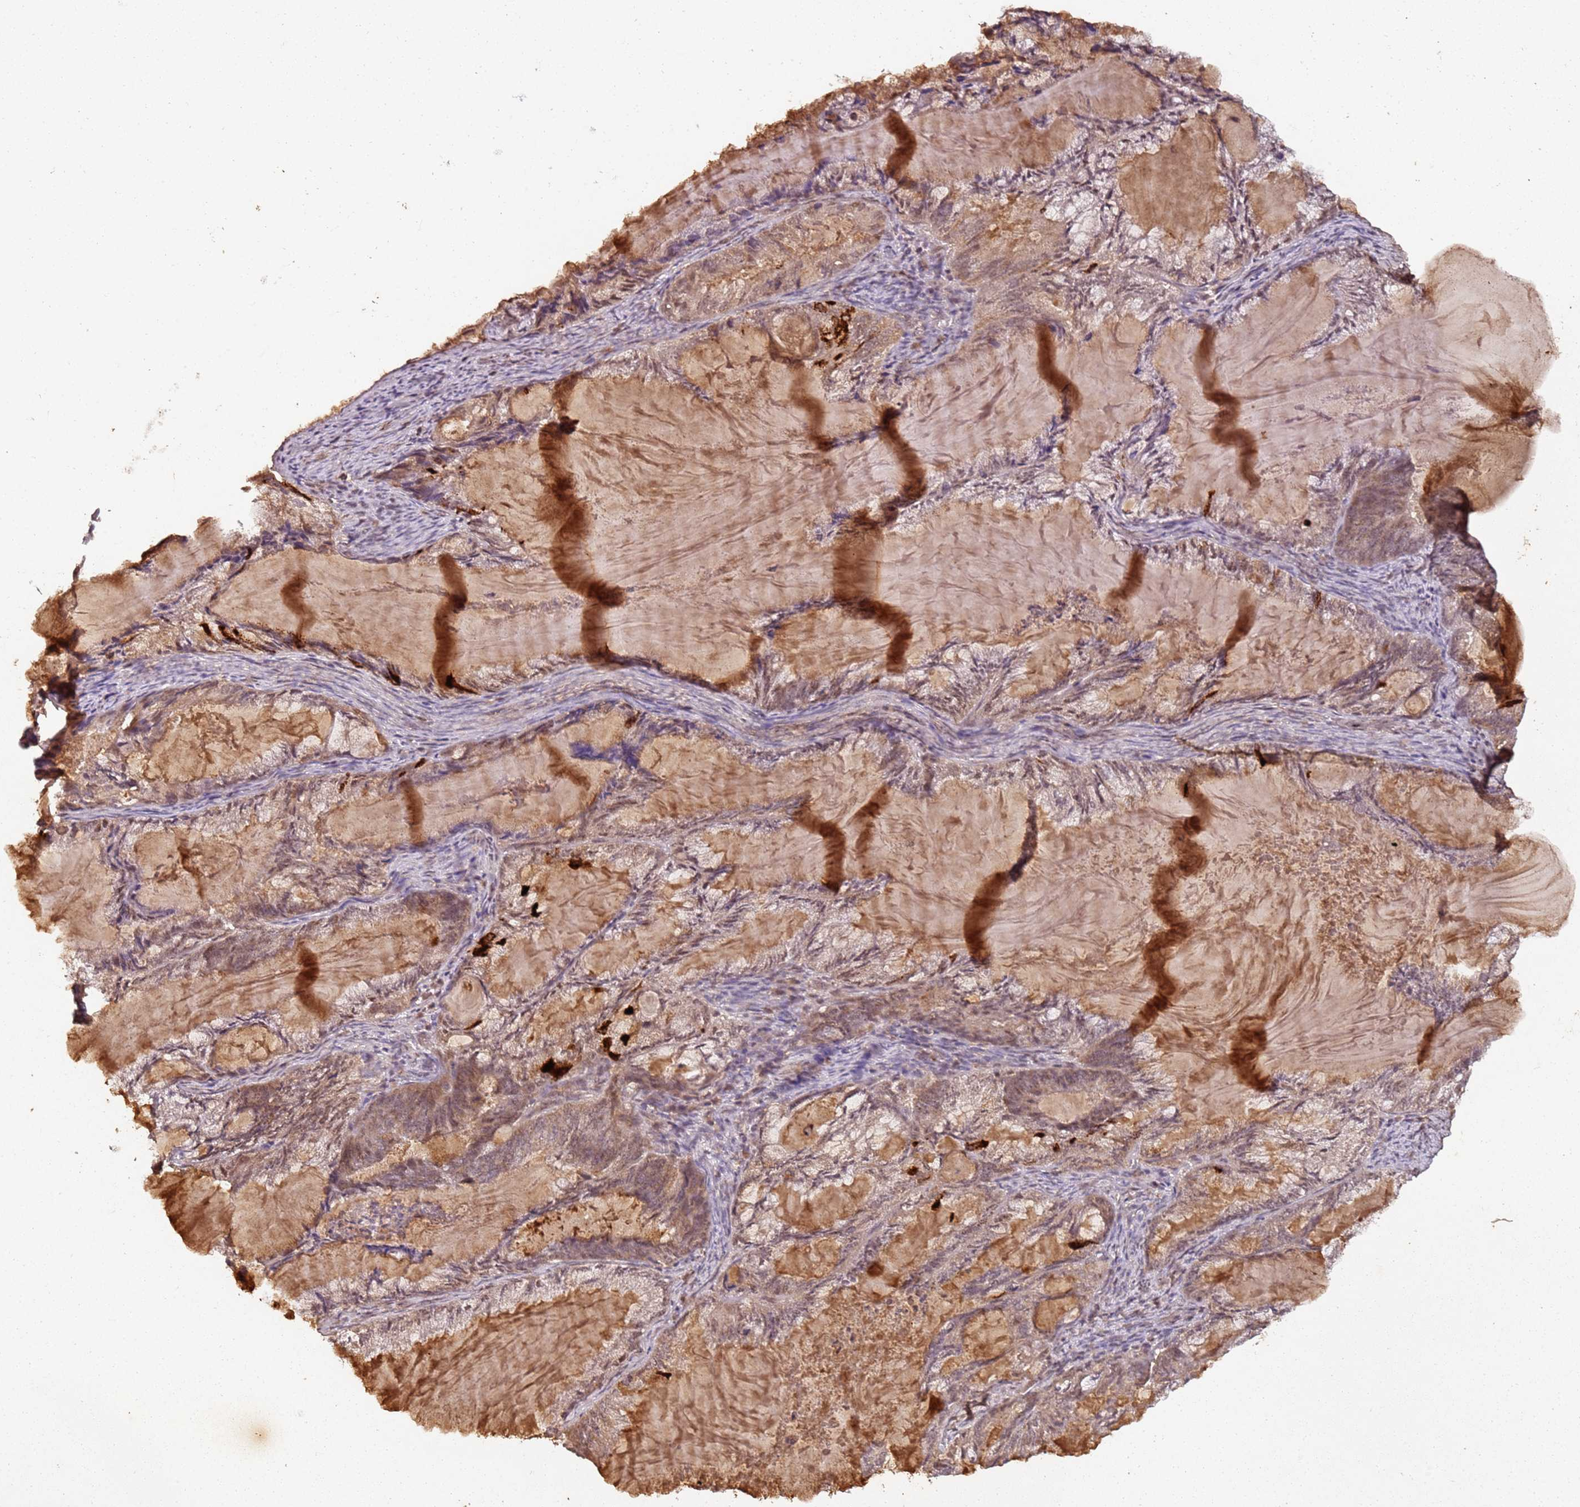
{"staining": {"intensity": "weak", "quantity": "25%-75%", "location": "cytoplasmic/membranous,nuclear"}, "tissue": "endometrial cancer", "cell_type": "Tumor cells", "image_type": "cancer", "snomed": [{"axis": "morphology", "description": "Adenocarcinoma, NOS"}, {"axis": "topography", "description": "Endometrium"}], "caption": "This is an image of IHC staining of endometrial adenocarcinoma, which shows weak staining in the cytoplasmic/membranous and nuclear of tumor cells.", "gene": "COL1A2", "patient": {"sex": "female", "age": 86}}